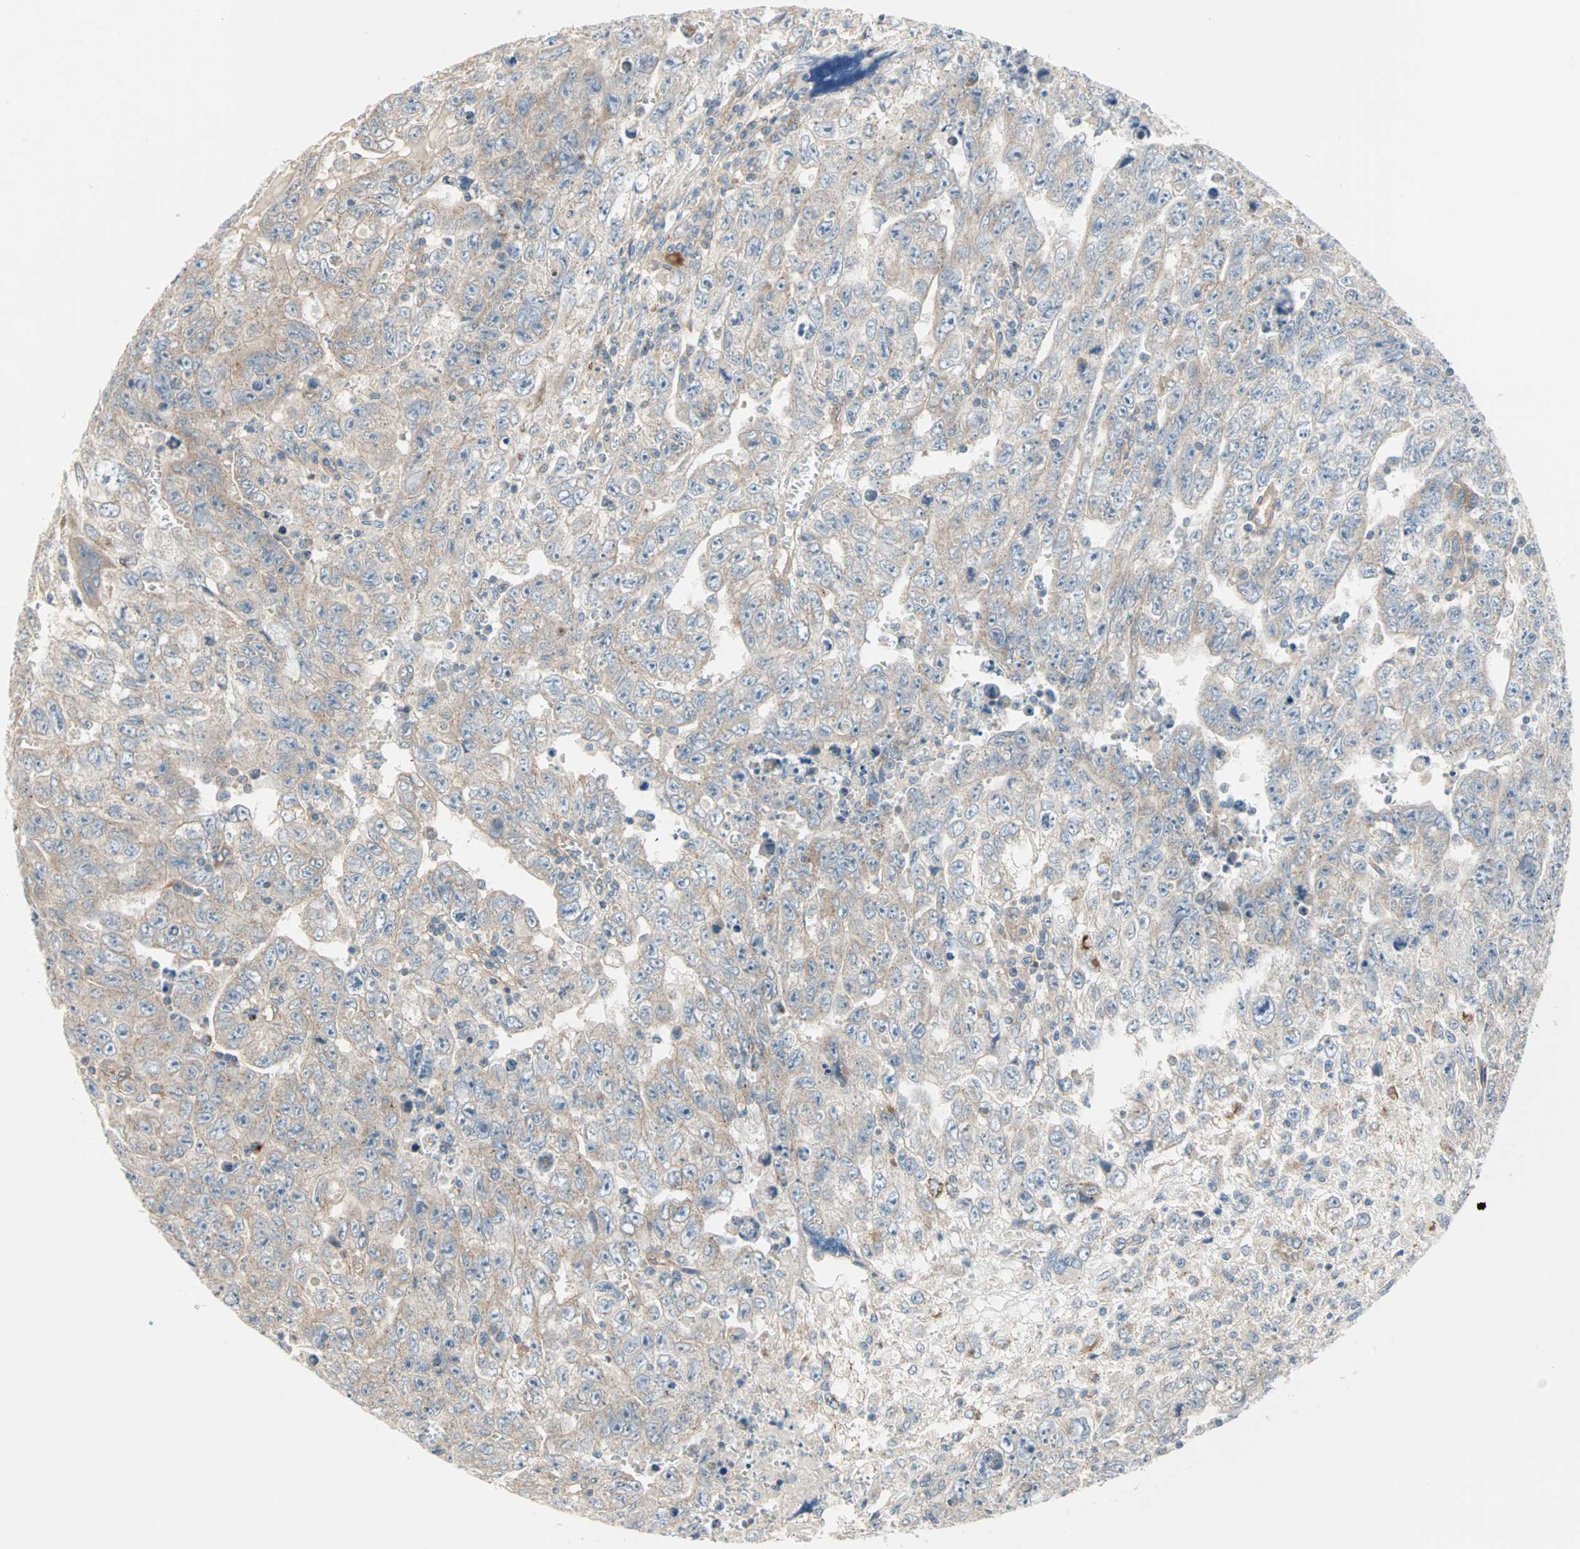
{"staining": {"intensity": "weak", "quantity": "<25%", "location": "cytoplasmic/membranous"}, "tissue": "testis cancer", "cell_type": "Tumor cells", "image_type": "cancer", "snomed": [{"axis": "morphology", "description": "Carcinoma, Embryonal, NOS"}, {"axis": "topography", "description": "Testis"}], "caption": "IHC histopathology image of human testis cancer (embryonal carcinoma) stained for a protein (brown), which exhibits no staining in tumor cells.", "gene": "PDE8A", "patient": {"sex": "male", "age": 28}}